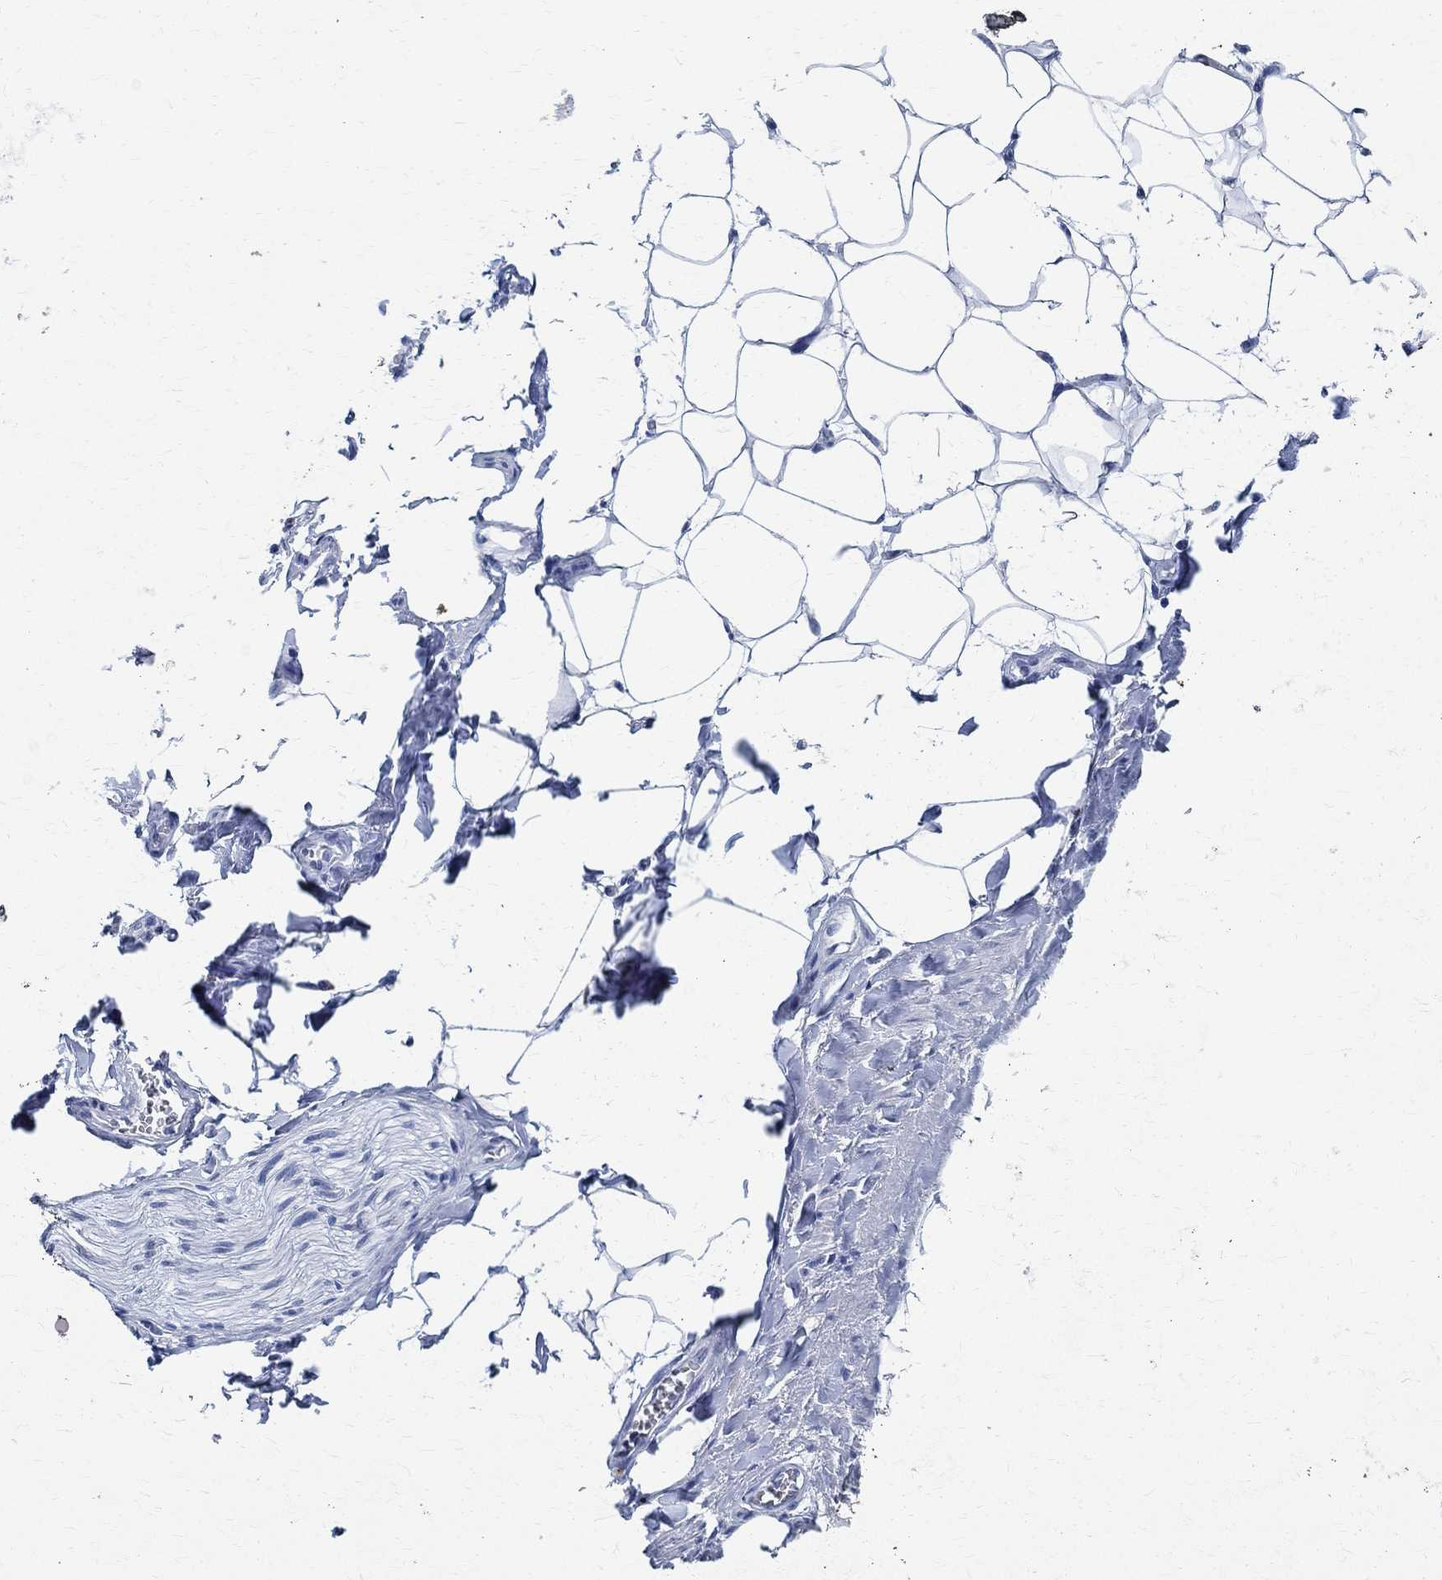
{"staining": {"intensity": "negative", "quantity": "none", "location": "none"}, "tissue": "adipose tissue", "cell_type": "Adipocytes", "image_type": "normal", "snomed": [{"axis": "morphology", "description": "Normal tissue, NOS"}, {"axis": "morphology", "description": "Carcinoid, malignant, NOS"}, {"axis": "topography", "description": "Small intestine"}, {"axis": "topography", "description": "Peripheral nerve tissue"}], "caption": "Adipose tissue stained for a protein using IHC shows no positivity adipocytes.", "gene": "TMEM221", "patient": {"sex": "male", "age": 52}}